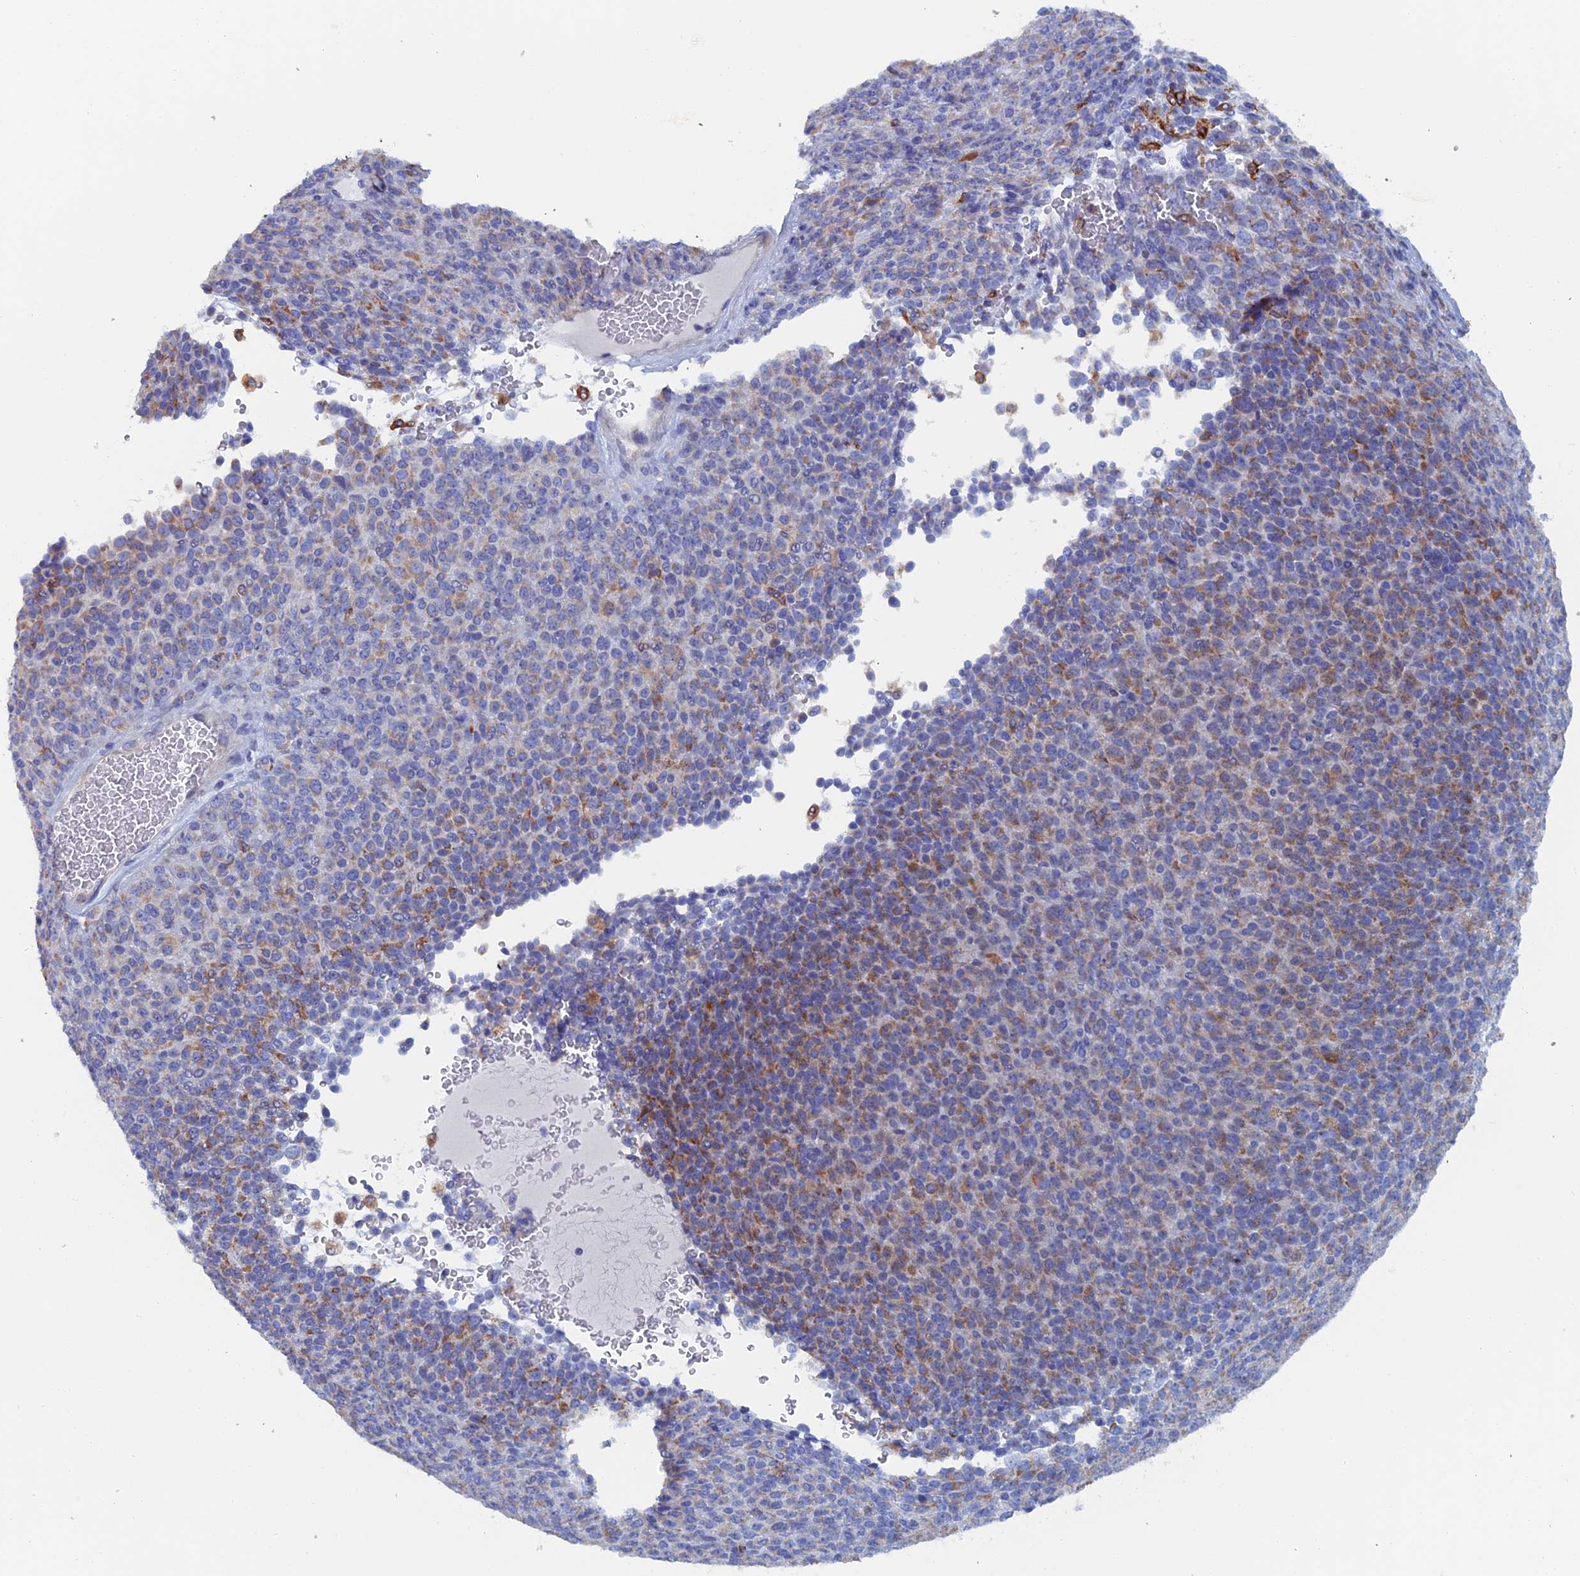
{"staining": {"intensity": "moderate", "quantity": "<25%", "location": "cytoplasmic/membranous"}, "tissue": "melanoma", "cell_type": "Tumor cells", "image_type": "cancer", "snomed": [{"axis": "morphology", "description": "Malignant melanoma, Metastatic site"}, {"axis": "topography", "description": "Brain"}], "caption": "Immunohistochemistry staining of melanoma, which reveals low levels of moderate cytoplasmic/membranous positivity in approximately <25% of tumor cells indicating moderate cytoplasmic/membranous protein staining. The staining was performed using DAB (3,3'-diaminobenzidine) (brown) for protein detection and nuclei were counterstained in hematoxylin (blue).", "gene": "COG7", "patient": {"sex": "female", "age": 56}}